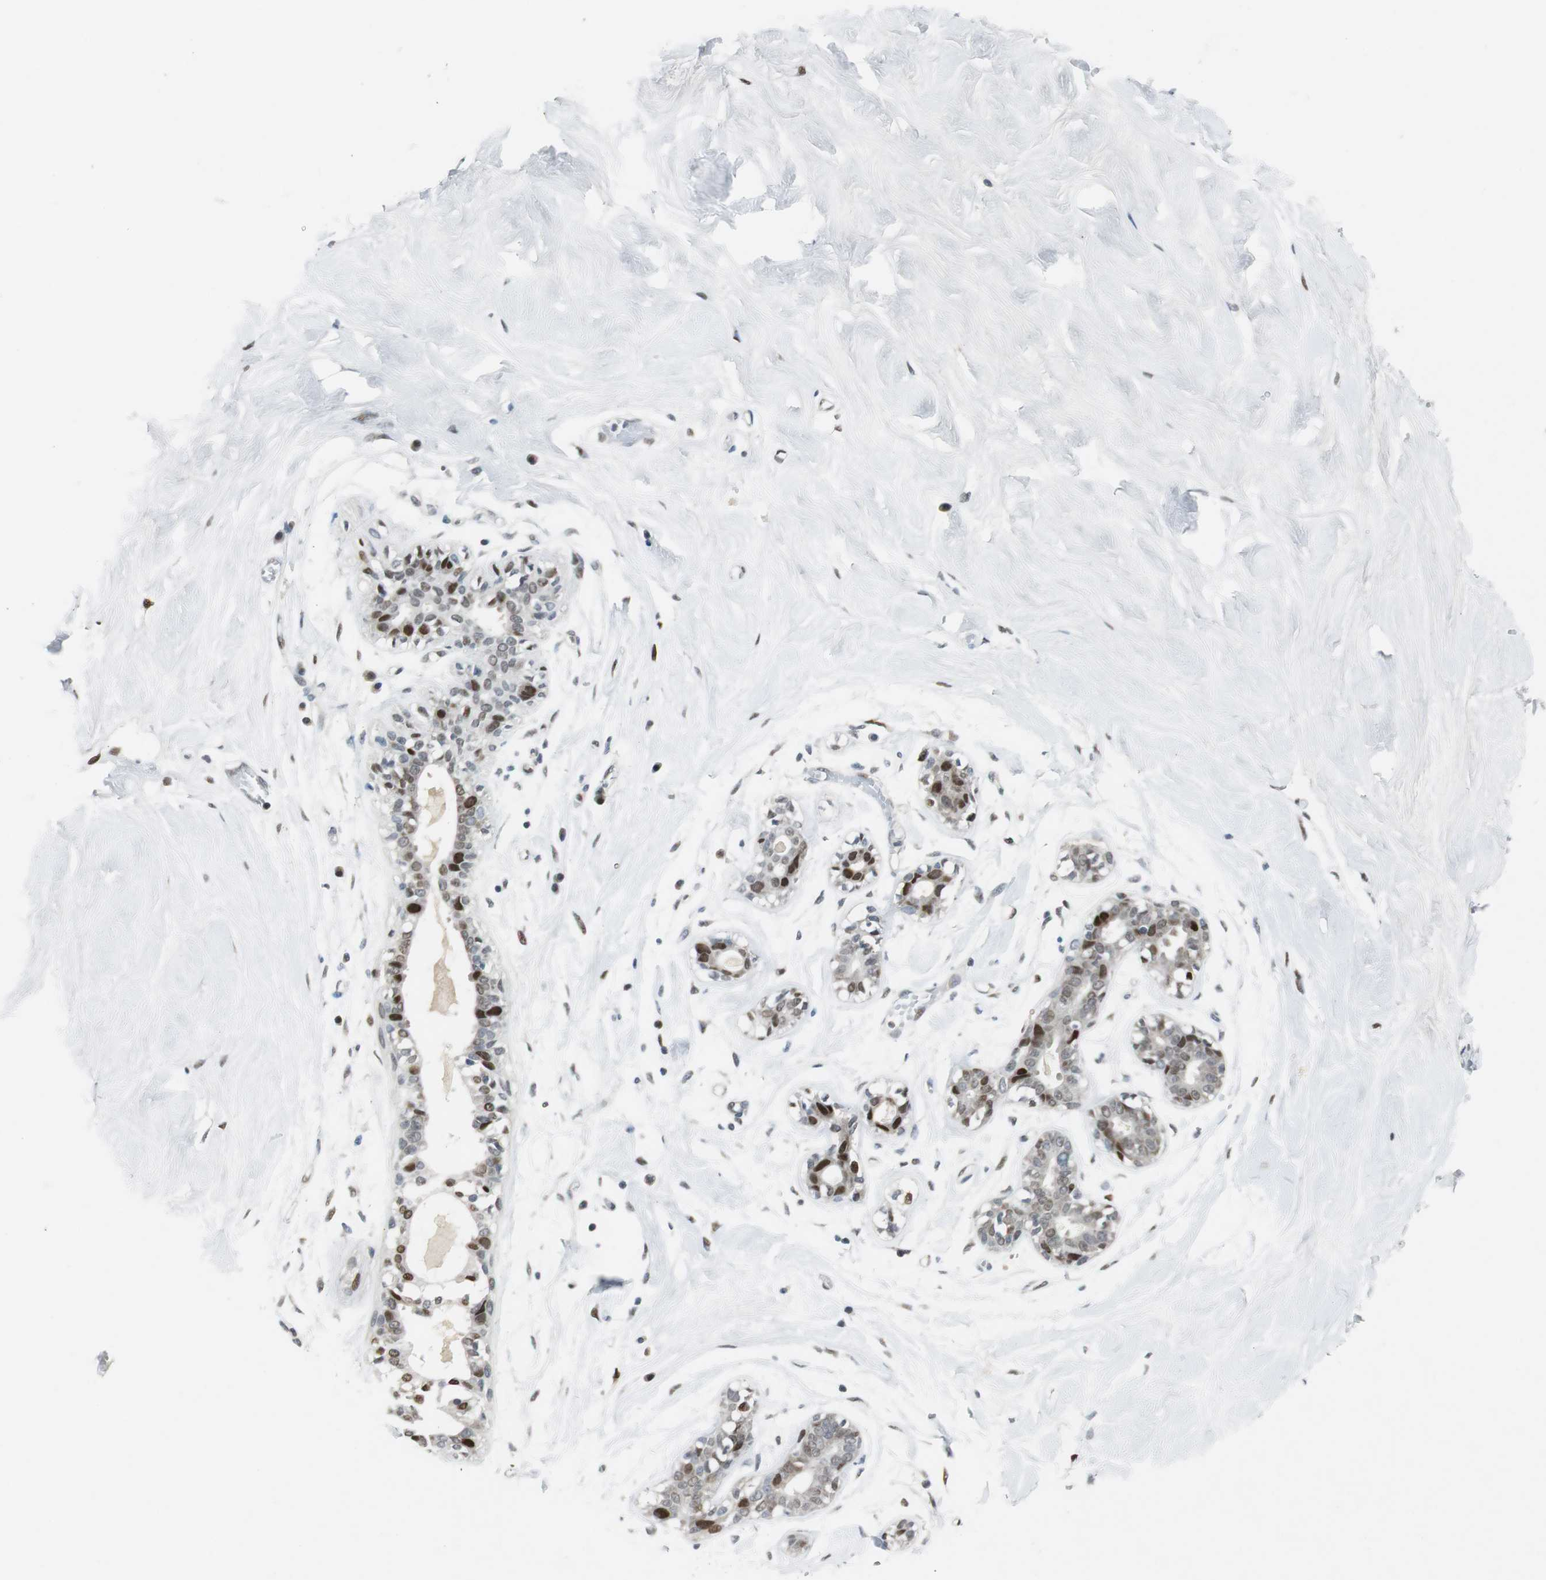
{"staining": {"intensity": "negative", "quantity": "none", "location": "none"}, "tissue": "breast", "cell_type": "Adipocytes", "image_type": "normal", "snomed": [{"axis": "morphology", "description": "Normal tissue, NOS"}, {"axis": "topography", "description": "Breast"}, {"axis": "topography", "description": "Soft tissue"}], "caption": "This is an immunohistochemistry (IHC) micrograph of normal human breast. There is no positivity in adipocytes.", "gene": "AJUBA", "patient": {"sex": "female", "age": 25}}